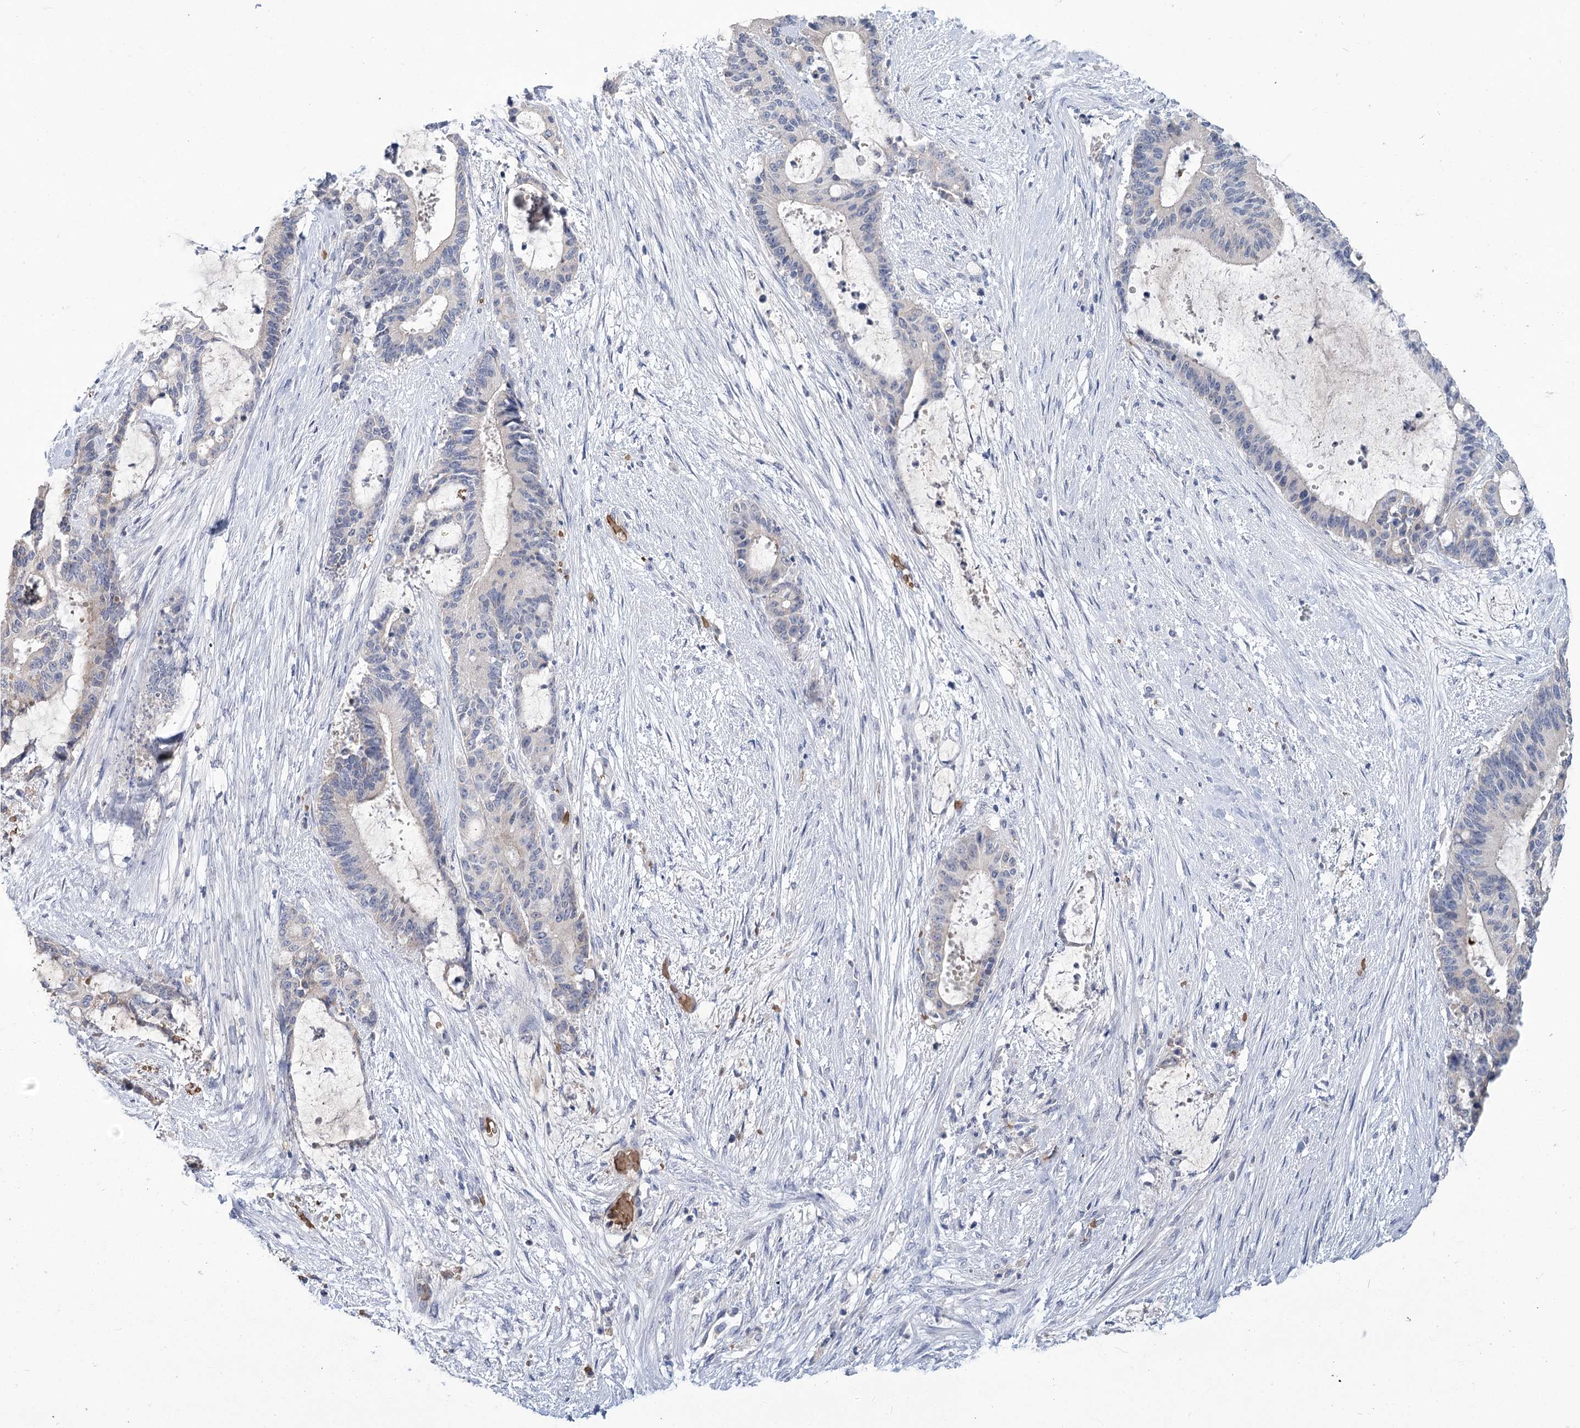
{"staining": {"intensity": "negative", "quantity": "none", "location": "none"}, "tissue": "liver cancer", "cell_type": "Tumor cells", "image_type": "cancer", "snomed": [{"axis": "morphology", "description": "Normal tissue, NOS"}, {"axis": "morphology", "description": "Cholangiocarcinoma"}, {"axis": "topography", "description": "Liver"}, {"axis": "topography", "description": "Peripheral nerve tissue"}], "caption": "A high-resolution histopathology image shows immunohistochemistry (IHC) staining of liver cancer, which exhibits no significant staining in tumor cells. (DAB (3,3'-diaminobenzidine) IHC visualized using brightfield microscopy, high magnification).", "gene": "HBA1", "patient": {"sex": "female", "age": 73}}